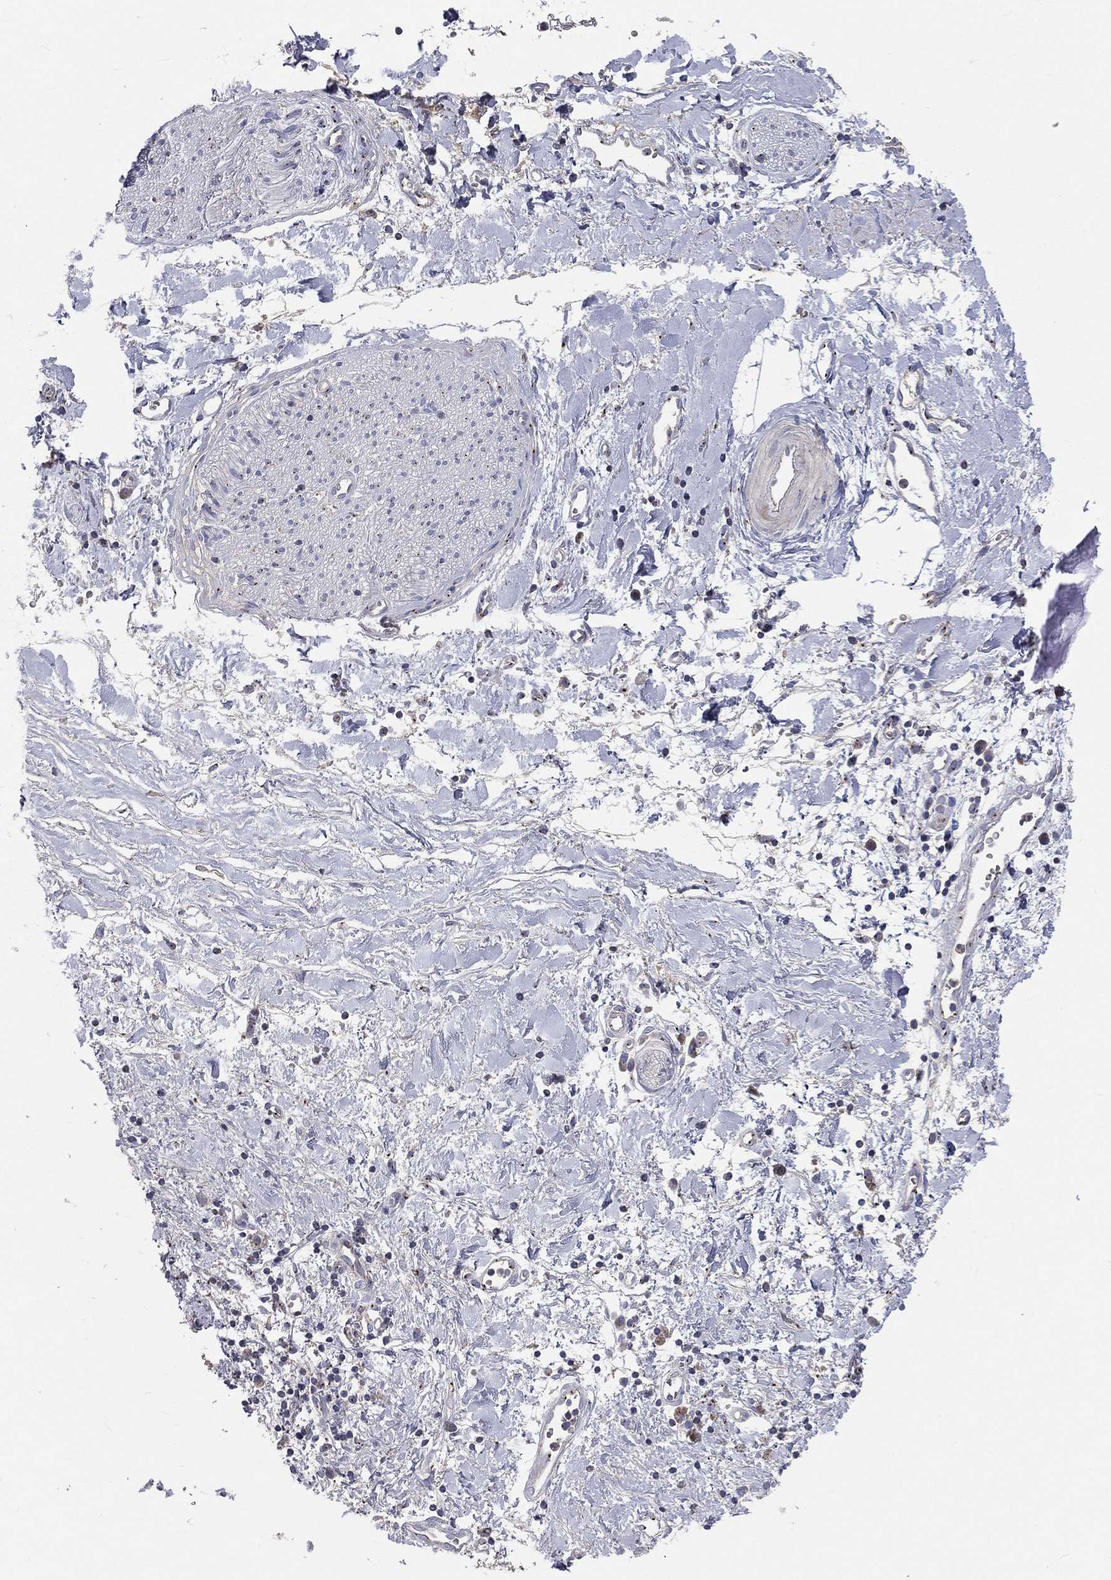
{"staining": {"intensity": "negative", "quantity": "none", "location": "none"}, "tissue": "soft tissue", "cell_type": "Fibroblasts", "image_type": "normal", "snomed": [{"axis": "morphology", "description": "Normal tissue, NOS"}, {"axis": "morphology", "description": "Adenocarcinoma, NOS"}, {"axis": "topography", "description": "Pancreas"}, {"axis": "topography", "description": "Peripheral nerve tissue"}], "caption": "The photomicrograph exhibits no significant staining in fibroblasts of soft tissue.", "gene": "CROCC", "patient": {"sex": "male", "age": 61}}